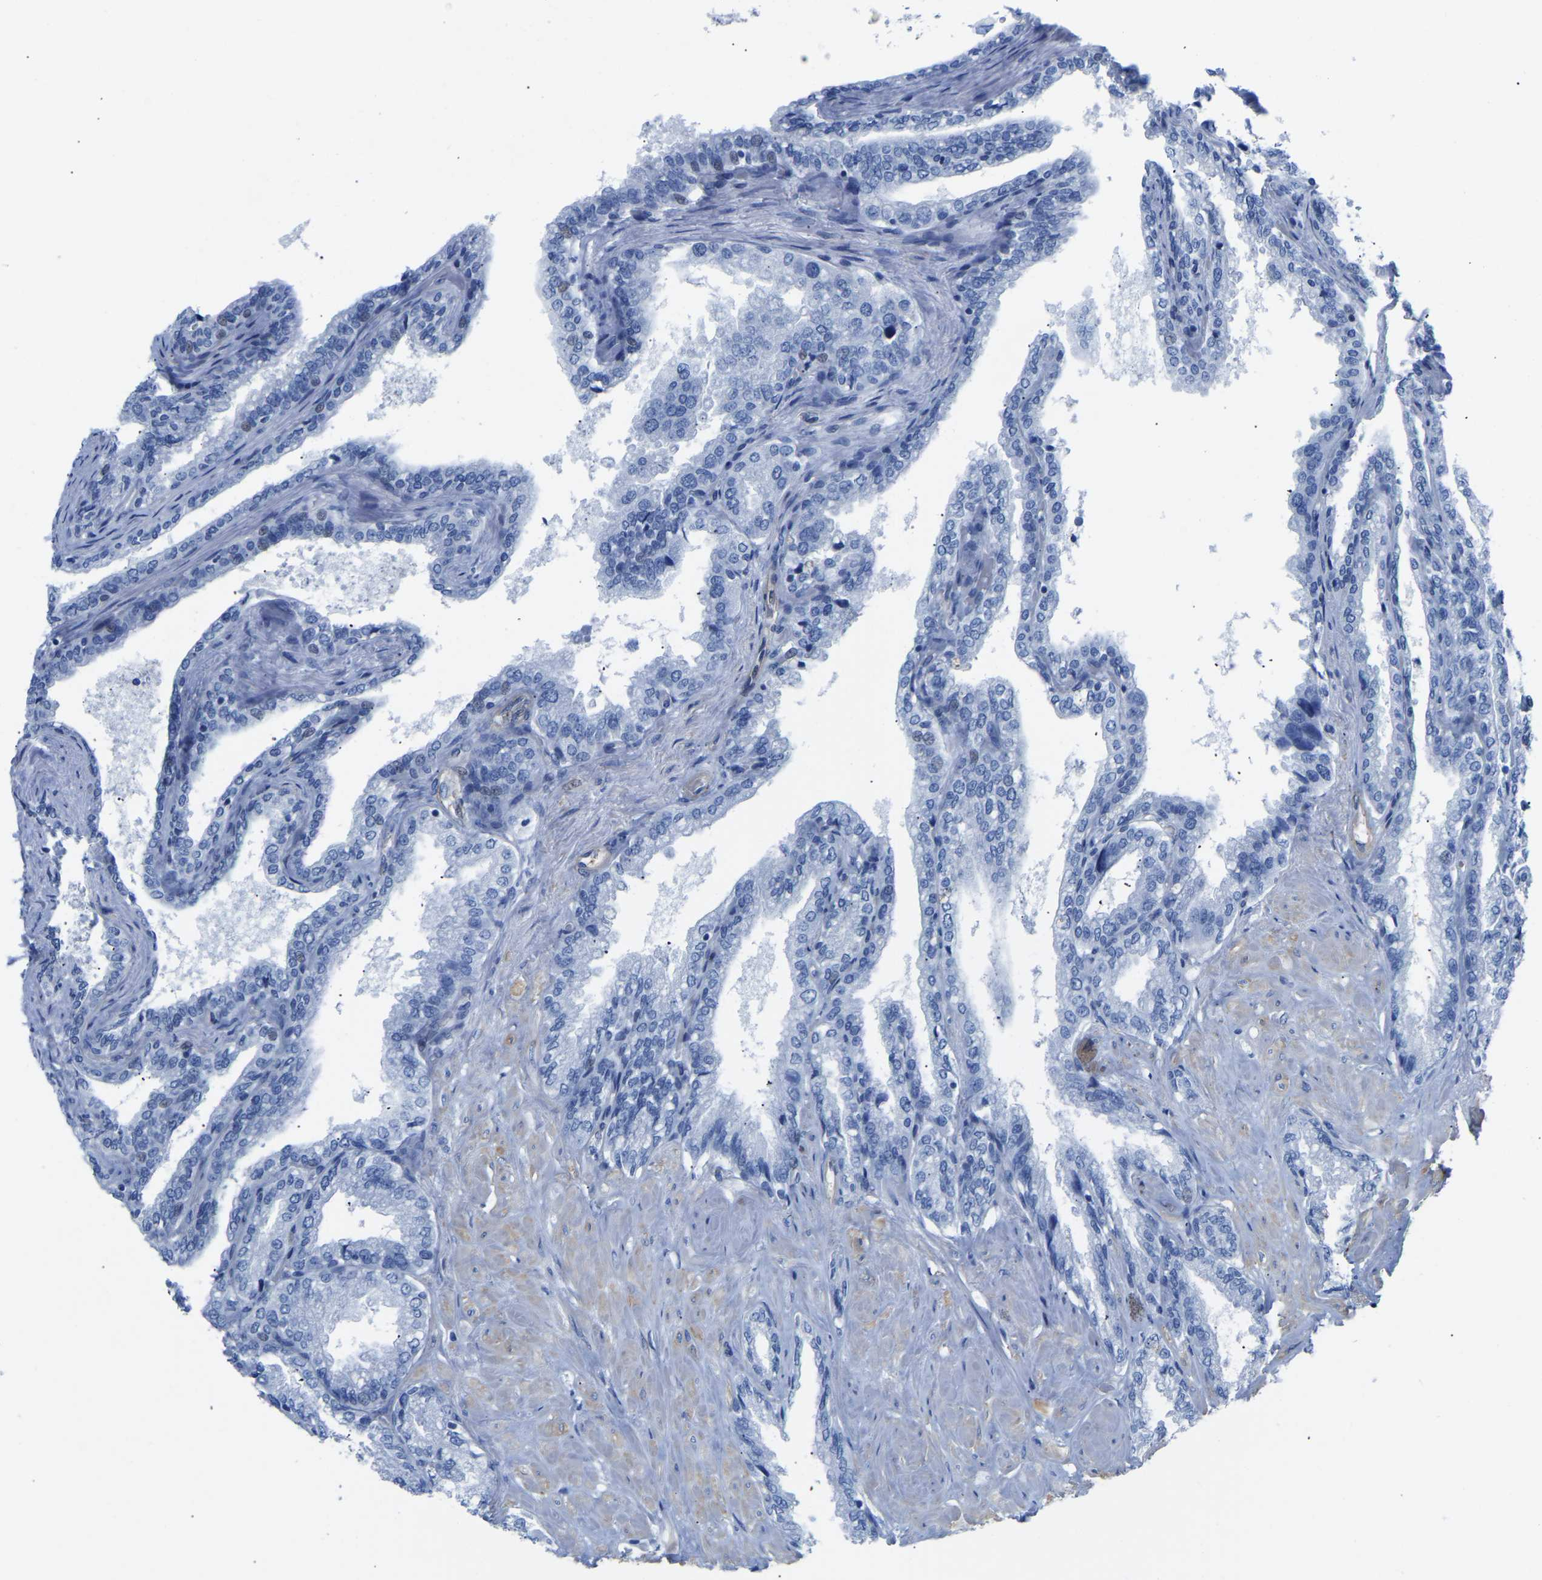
{"staining": {"intensity": "negative", "quantity": "none", "location": "none"}, "tissue": "seminal vesicle", "cell_type": "Glandular cells", "image_type": "normal", "snomed": [{"axis": "morphology", "description": "Normal tissue, NOS"}, {"axis": "topography", "description": "Seminal veicle"}], "caption": "IHC of benign human seminal vesicle displays no staining in glandular cells.", "gene": "UPK3A", "patient": {"sex": "male", "age": 46}}